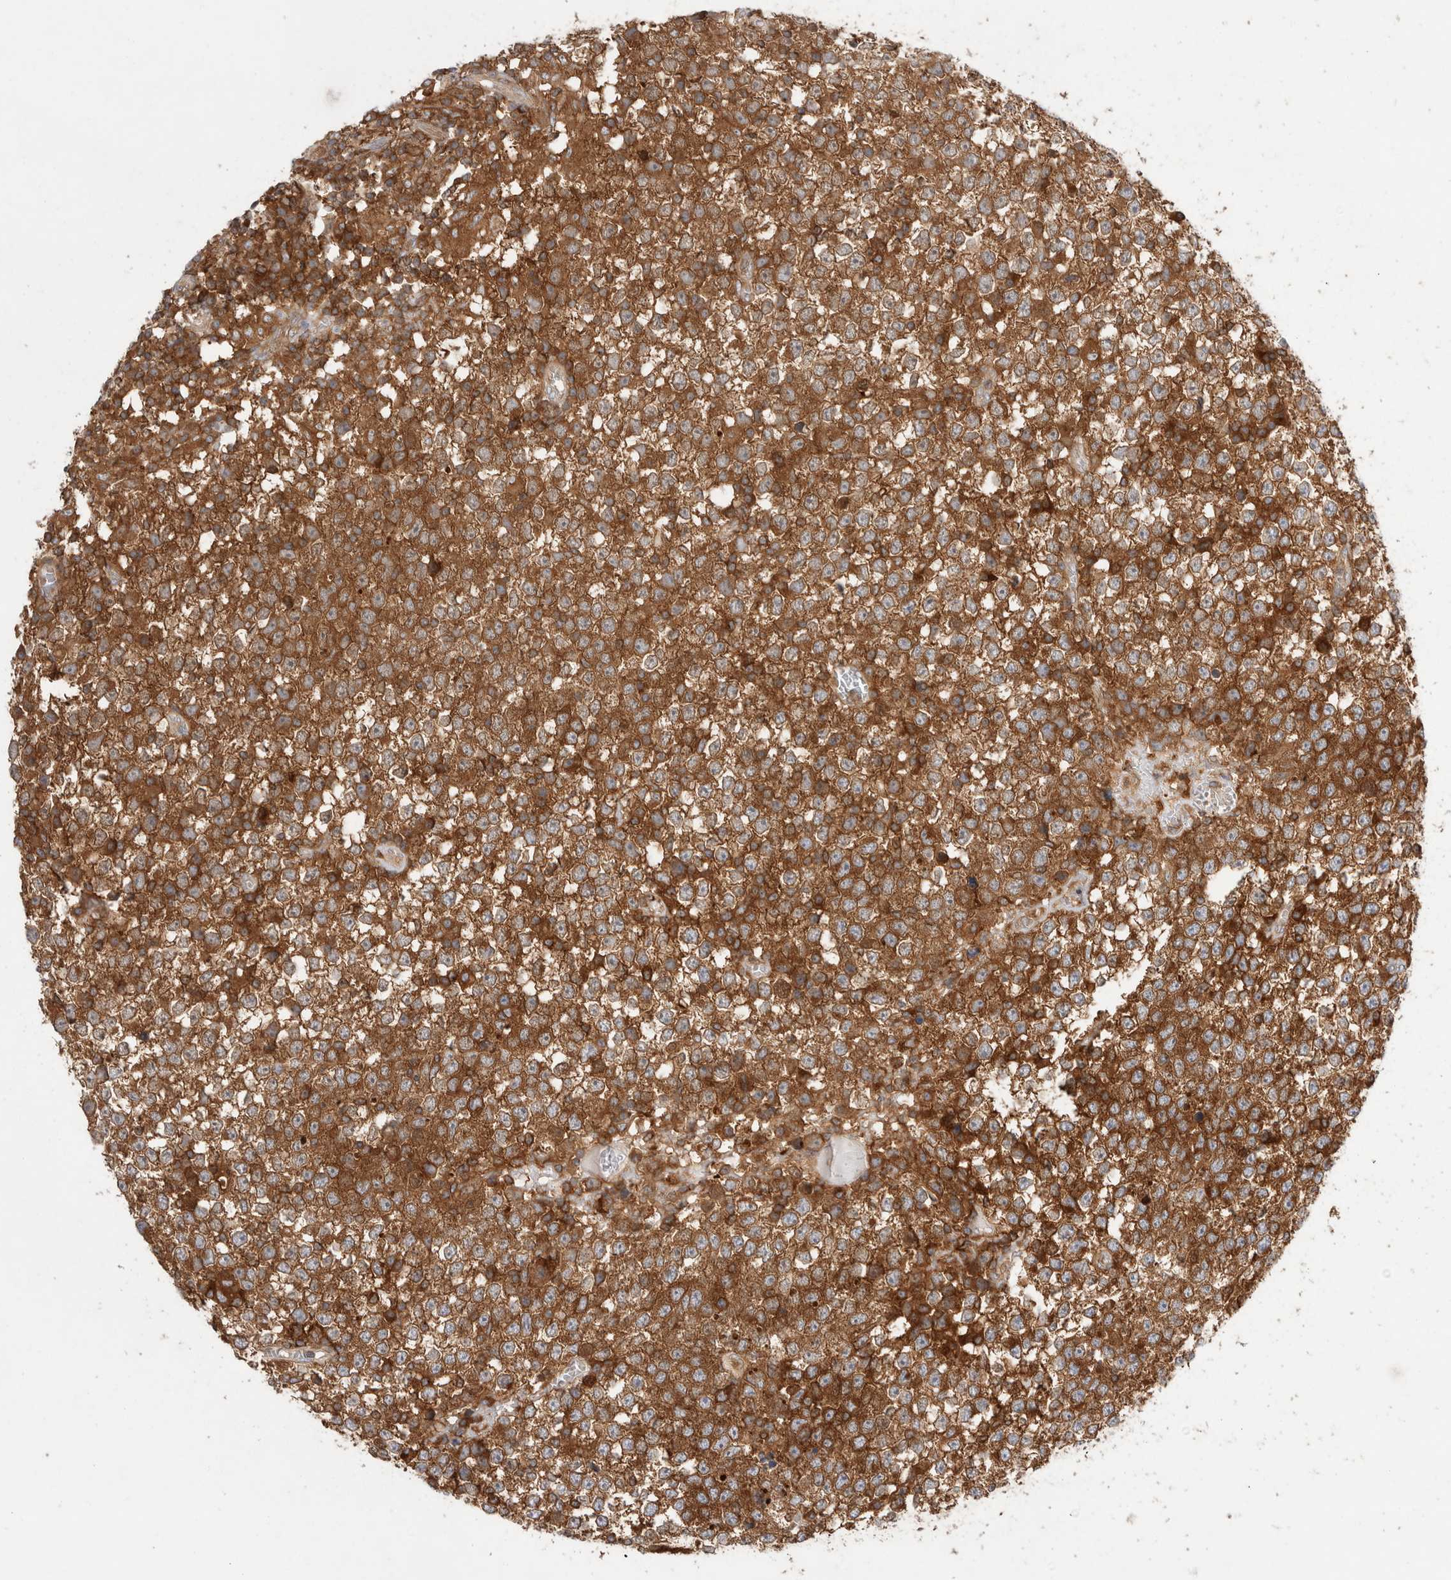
{"staining": {"intensity": "strong", "quantity": ">75%", "location": "cytoplasmic/membranous"}, "tissue": "testis cancer", "cell_type": "Tumor cells", "image_type": "cancer", "snomed": [{"axis": "morphology", "description": "Seminoma, NOS"}, {"axis": "topography", "description": "Testis"}], "caption": "Testis seminoma stained for a protein (brown) demonstrates strong cytoplasmic/membranous positive expression in about >75% of tumor cells.", "gene": "KLHL14", "patient": {"sex": "male", "age": 65}}